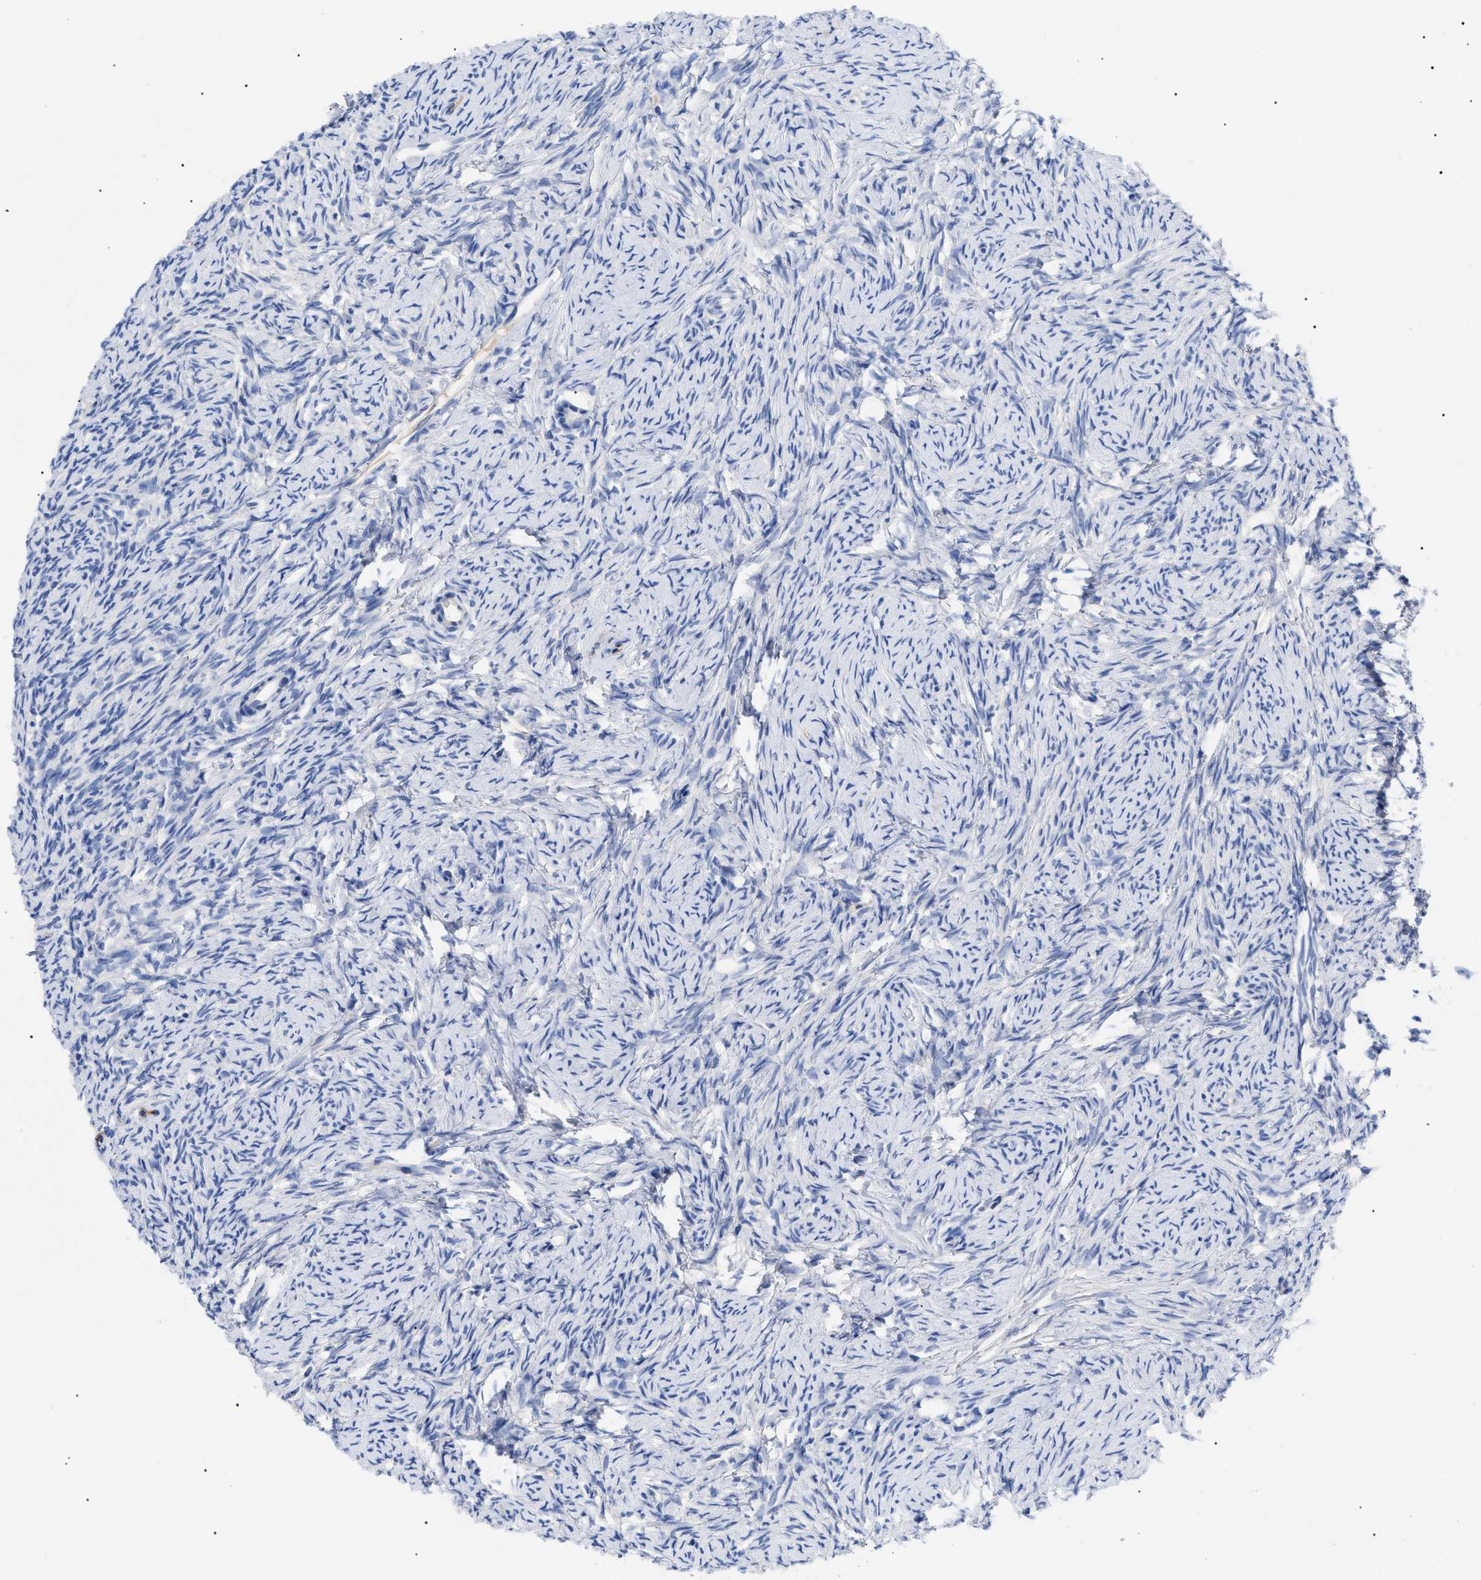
{"staining": {"intensity": "negative", "quantity": "none", "location": "none"}, "tissue": "ovary", "cell_type": "Follicle cells", "image_type": "normal", "snomed": [{"axis": "morphology", "description": "Normal tissue, NOS"}, {"axis": "topography", "description": "Ovary"}], "caption": "This is a micrograph of IHC staining of unremarkable ovary, which shows no expression in follicle cells.", "gene": "ACKR1", "patient": {"sex": "female", "age": 33}}